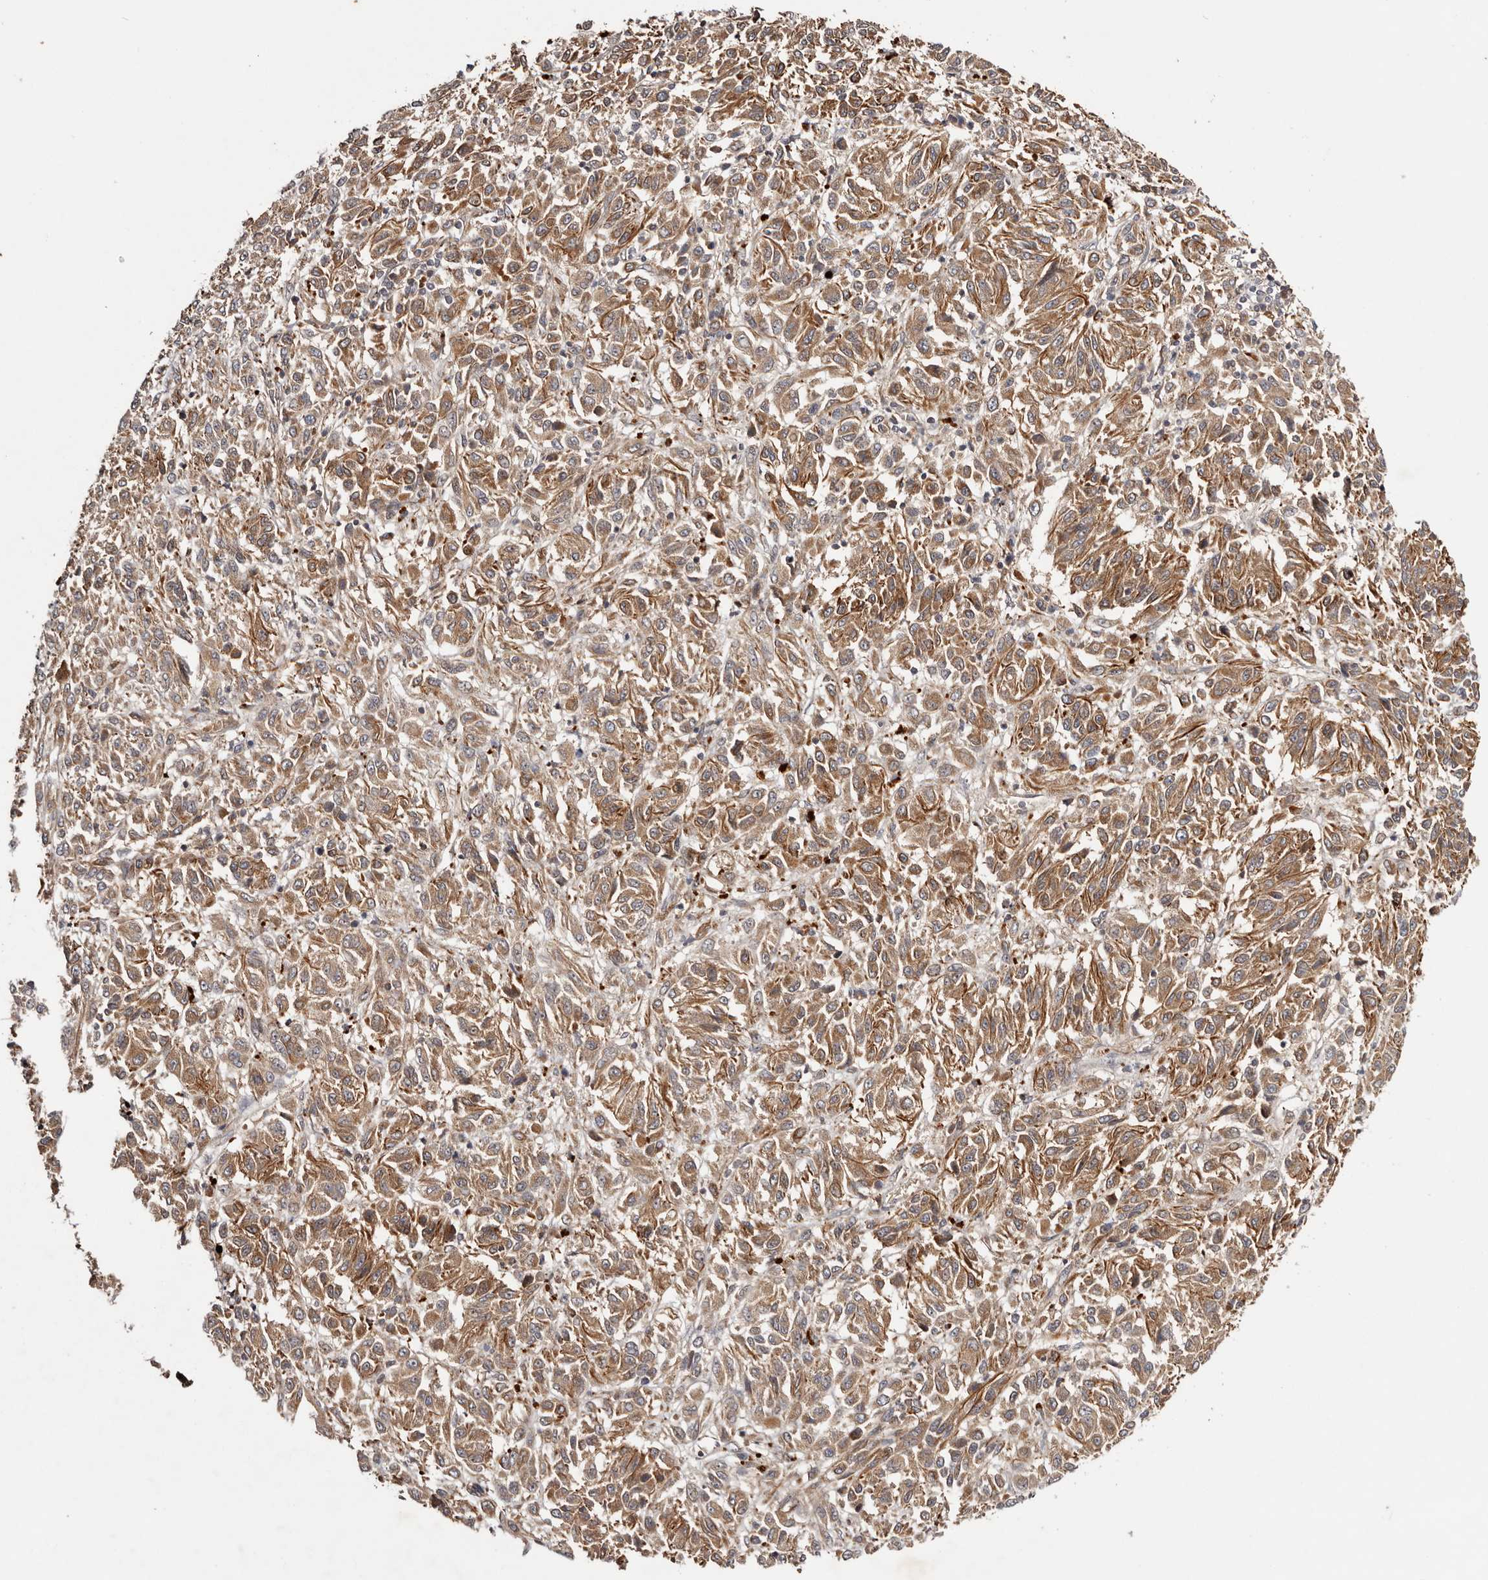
{"staining": {"intensity": "moderate", "quantity": ">75%", "location": "cytoplasmic/membranous"}, "tissue": "melanoma", "cell_type": "Tumor cells", "image_type": "cancer", "snomed": [{"axis": "morphology", "description": "Malignant melanoma, Metastatic site"}, {"axis": "topography", "description": "Lung"}], "caption": "This is a photomicrograph of immunohistochemistry (IHC) staining of malignant melanoma (metastatic site), which shows moderate staining in the cytoplasmic/membranous of tumor cells.", "gene": "PKIB", "patient": {"sex": "male", "age": 64}}